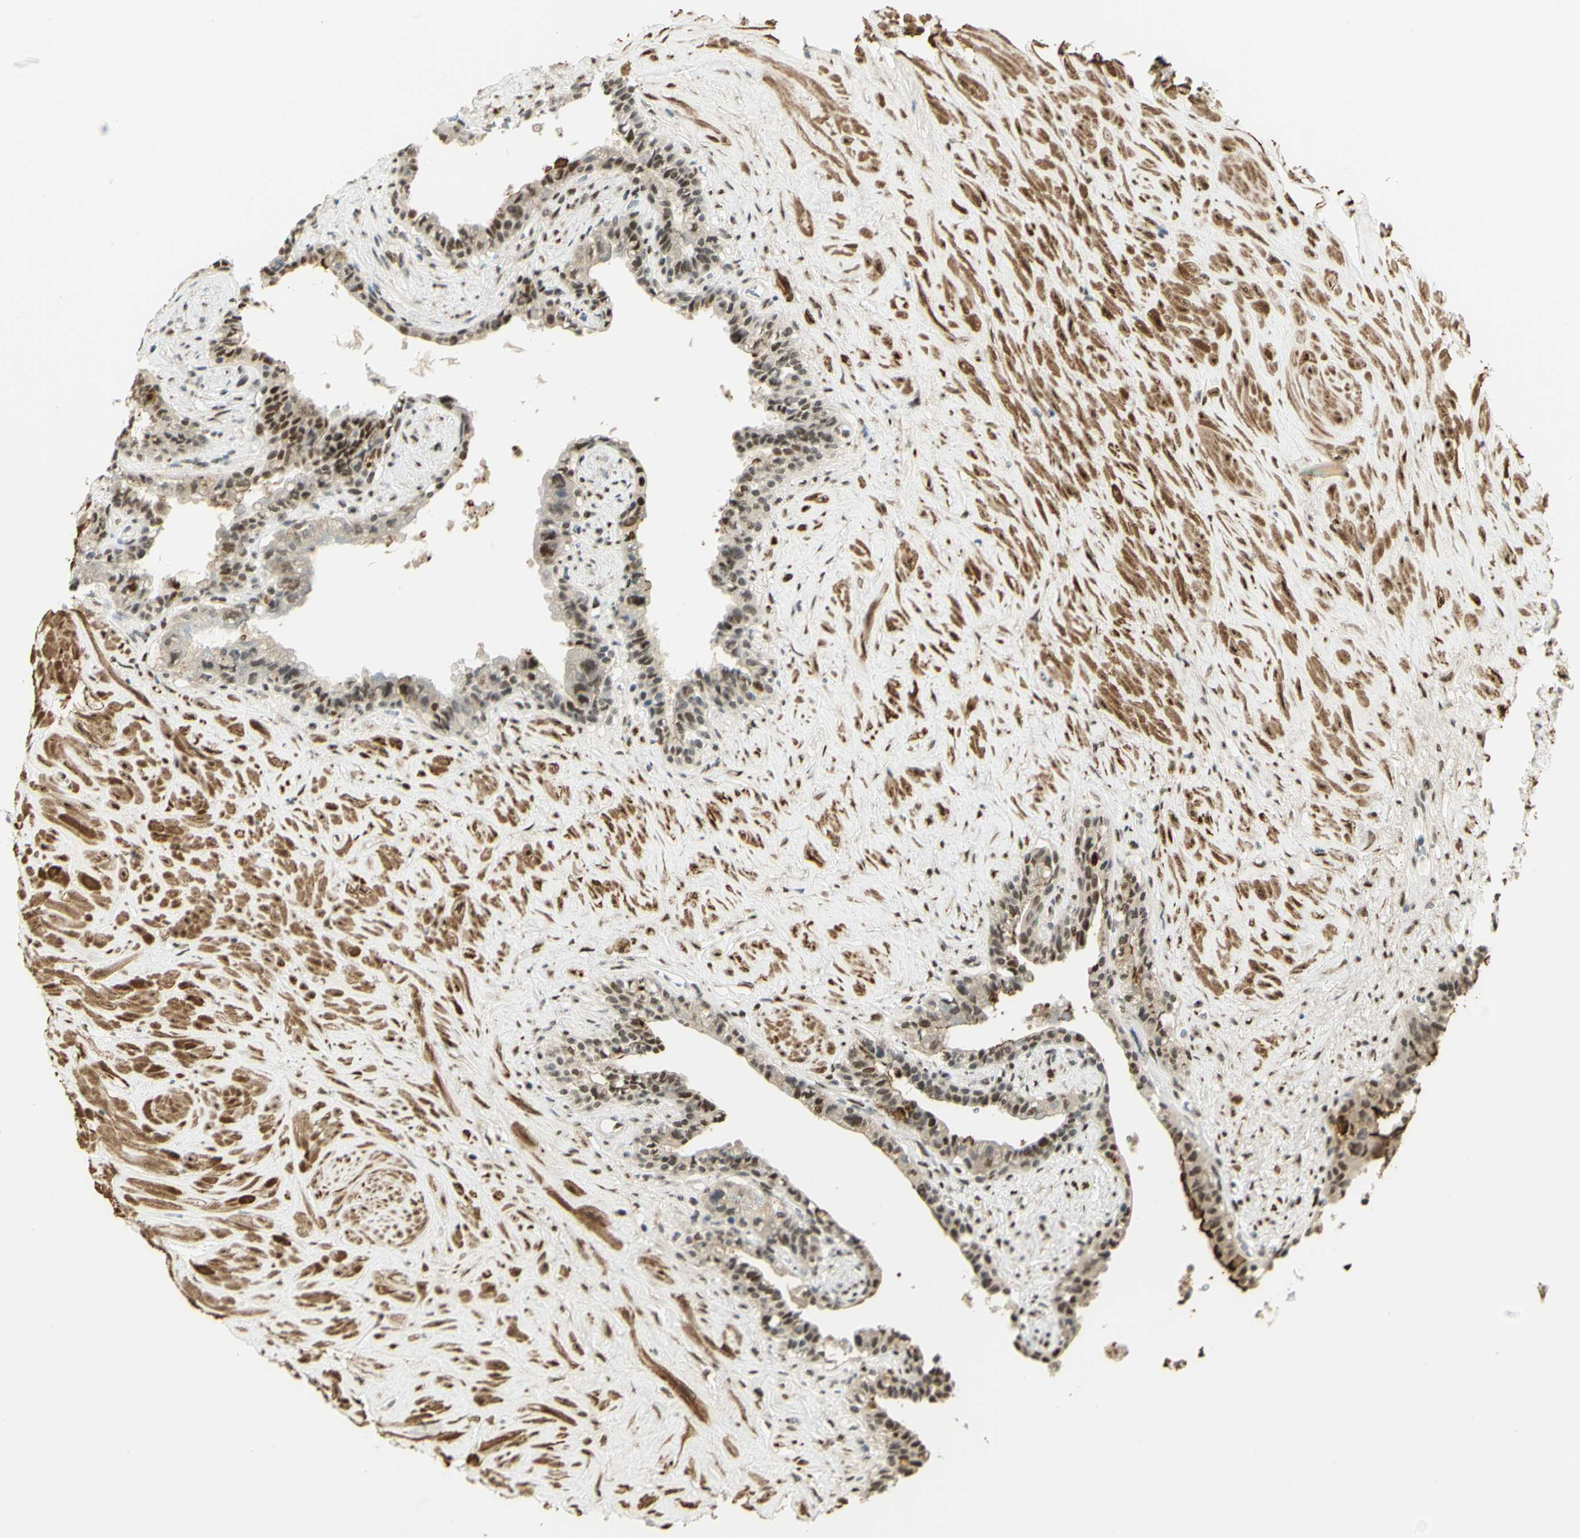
{"staining": {"intensity": "moderate", "quantity": ">75%", "location": "nuclear"}, "tissue": "seminal vesicle", "cell_type": "Glandular cells", "image_type": "normal", "snomed": [{"axis": "morphology", "description": "Normal tissue, NOS"}, {"axis": "topography", "description": "Seminal veicle"}], "caption": "Immunohistochemical staining of unremarkable seminal vesicle reveals >75% levels of moderate nuclear protein staining in approximately >75% of glandular cells.", "gene": "DDX1", "patient": {"sex": "male", "age": 63}}